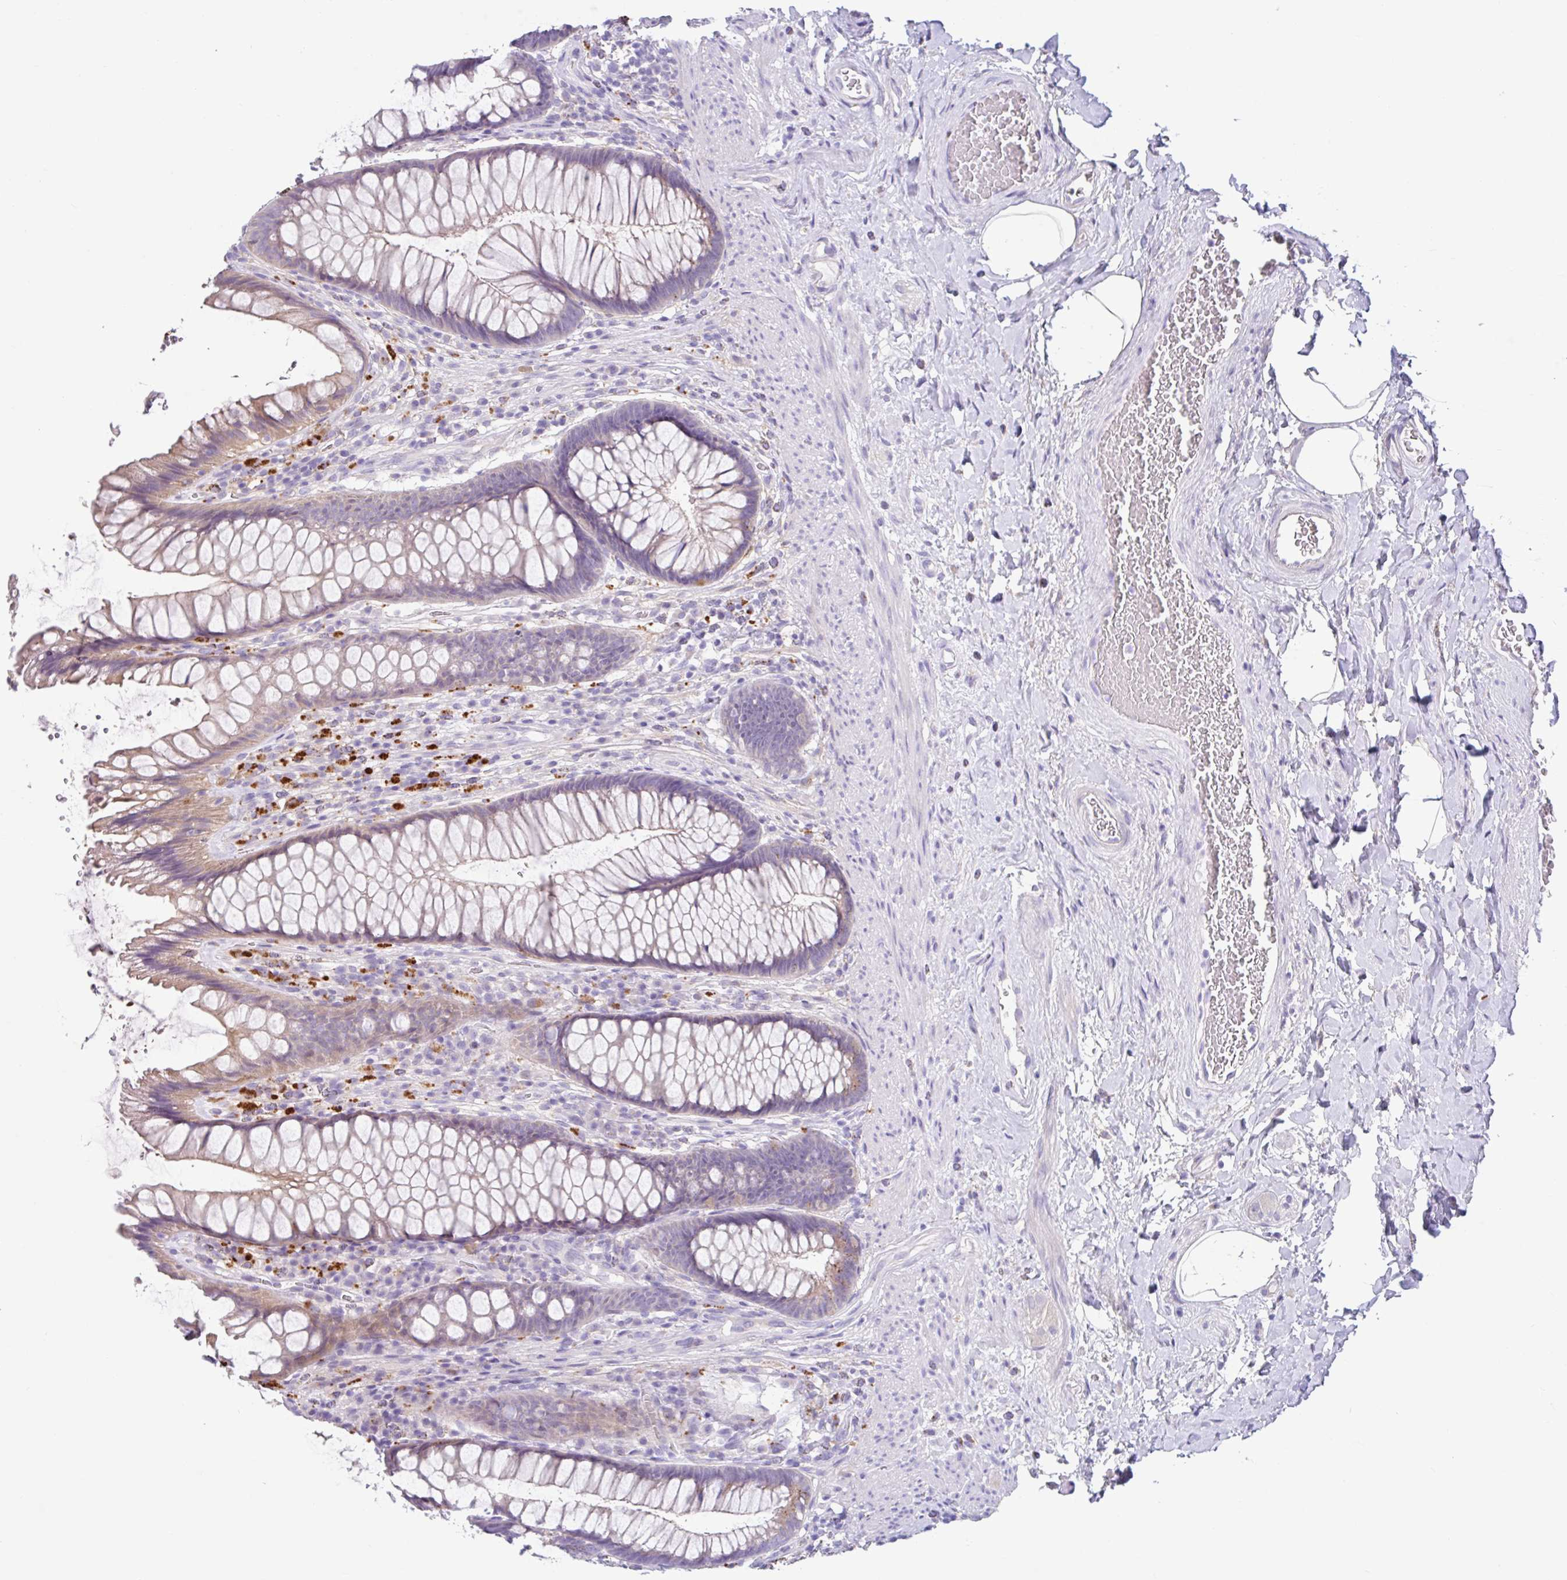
{"staining": {"intensity": "weak", "quantity": "25%-75%", "location": "cytoplasmic/membranous"}, "tissue": "rectum", "cell_type": "Glandular cells", "image_type": "normal", "snomed": [{"axis": "morphology", "description": "Normal tissue, NOS"}, {"axis": "topography", "description": "Rectum"}], "caption": "A photomicrograph of human rectum stained for a protein reveals weak cytoplasmic/membranous brown staining in glandular cells.", "gene": "ZNF33A", "patient": {"sex": "male", "age": 53}}